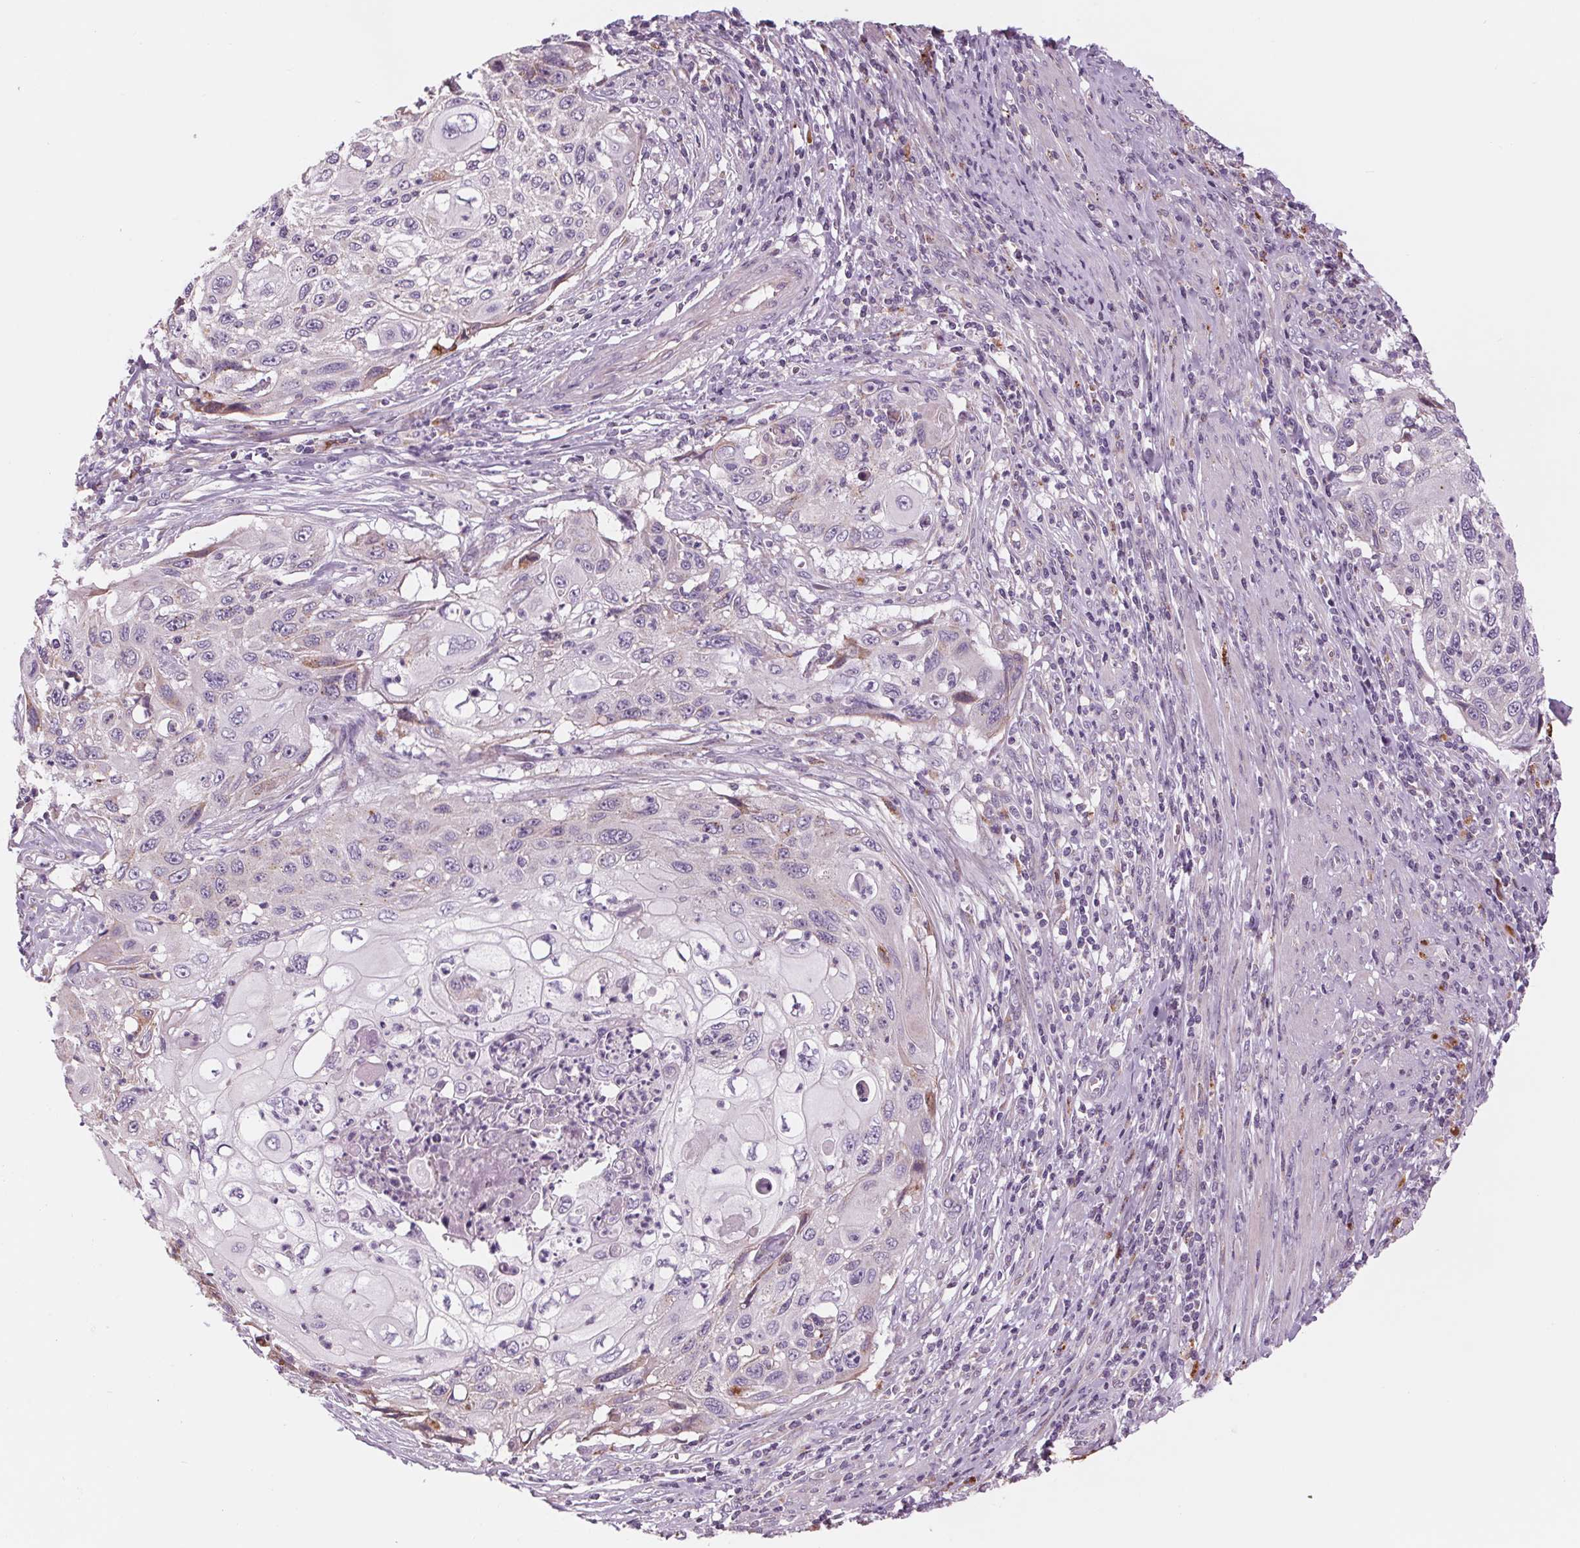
{"staining": {"intensity": "negative", "quantity": "none", "location": "none"}, "tissue": "cervical cancer", "cell_type": "Tumor cells", "image_type": "cancer", "snomed": [{"axis": "morphology", "description": "Squamous cell carcinoma, NOS"}, {"axis": "topography", "description": "Cervix"}], "caption": "An immunohistochemistry (IHC) photomicrograph of squamous cell carcinoma (cervical) is shown. There is no staining in tumor cells of squamous cell carcinoma (cervical).", "gene": "SAMD5", "patient": {"sex": "female", "age": 70}}